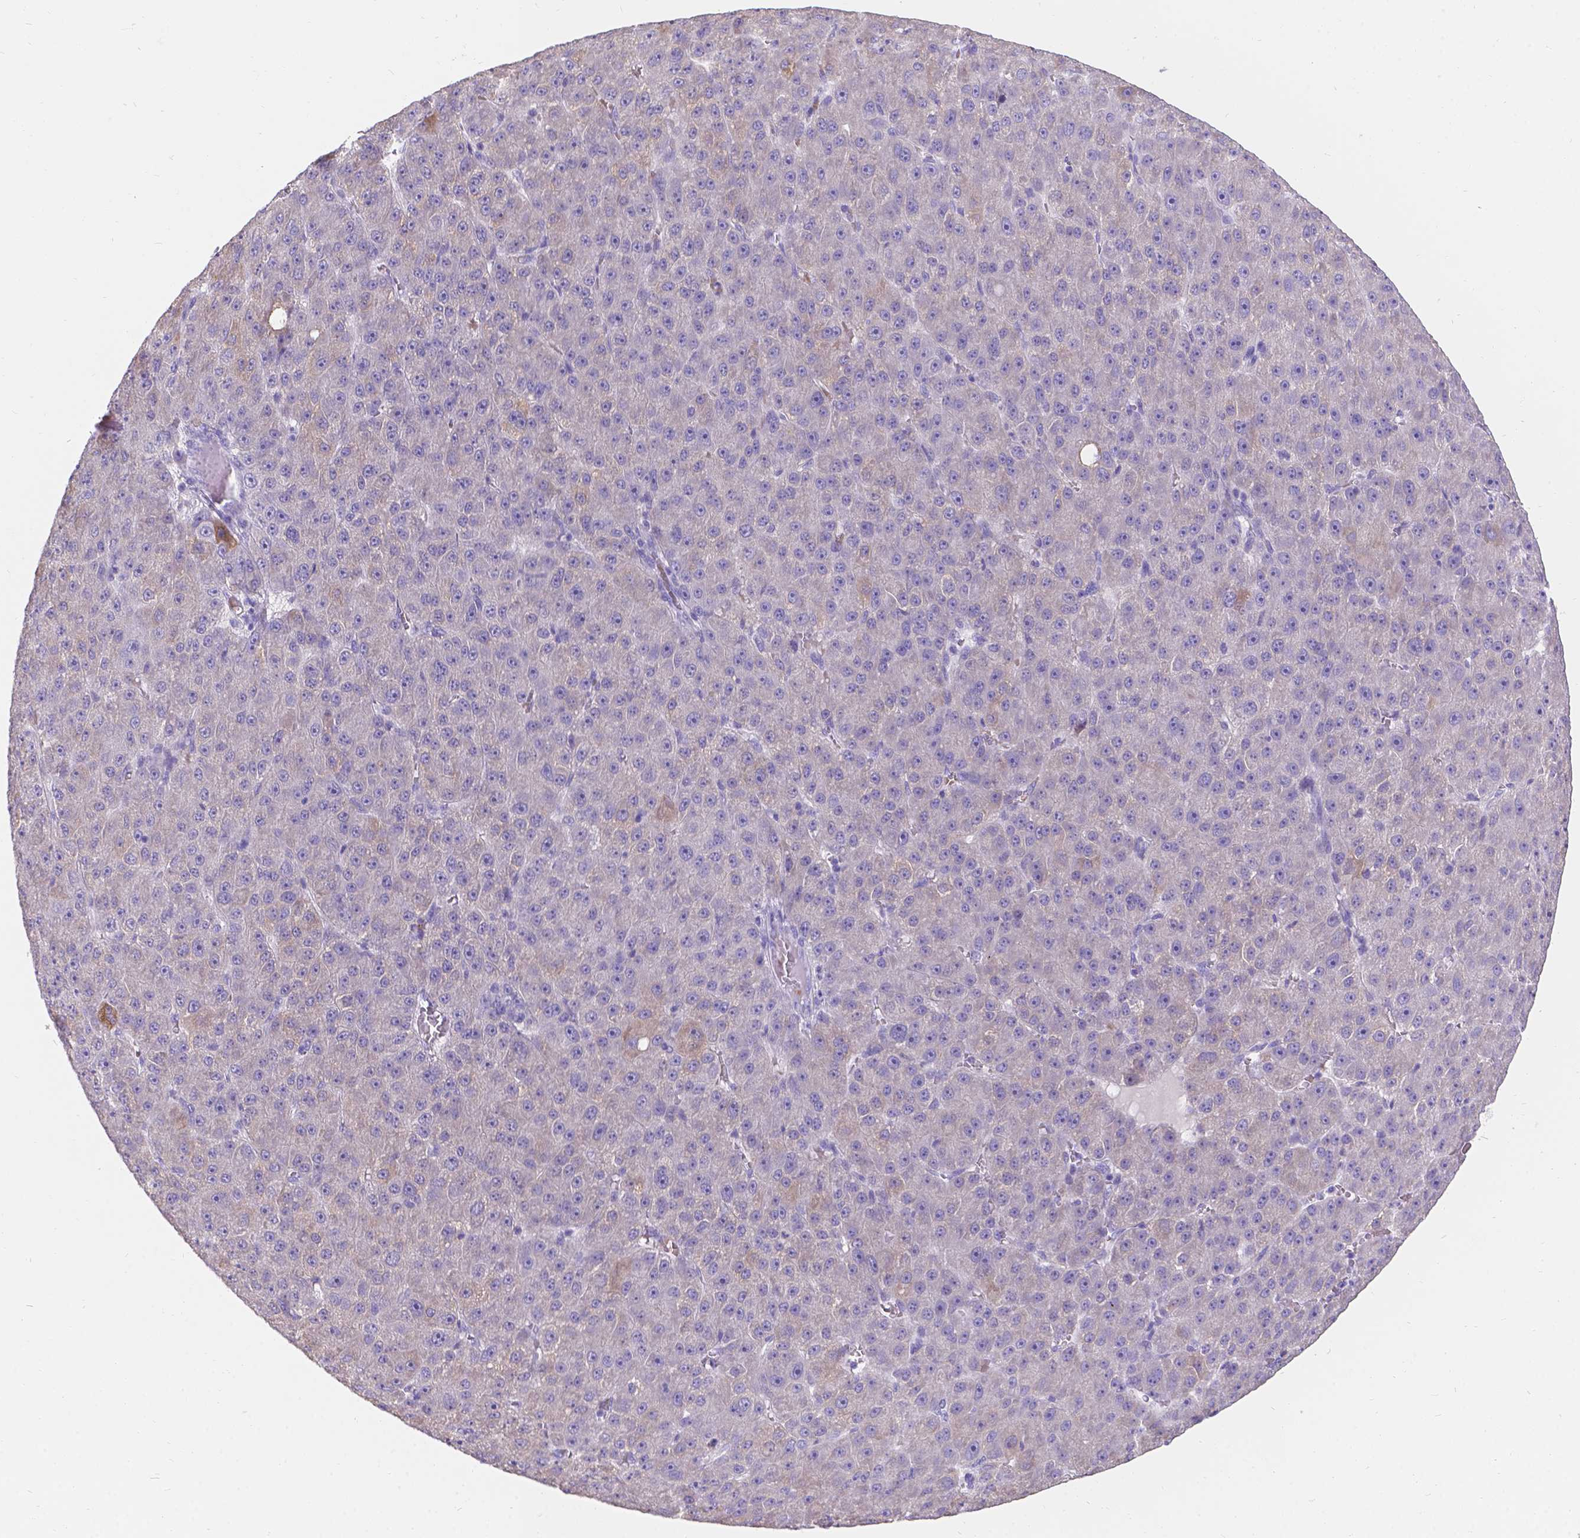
{"staining": {"intensity": "weak", "quantity": "<25%", "location": "cytoplasmic/membranous"}, "tissue": "liver cancer", "cell_type": "Tumor cells", "image_type": "cancer", "snomed": [{"axis": "morphology", "description": "Carcinoma, Hepatocellular, NOS"}, {"axis": "topography", "description": "Liver"}], "caption": "Image shows no significant protein staining in tumor cells of liver hepatocellular carcinoma.", "gene": "GNRHR", "patient": {"sex": "male", "age": 67}}